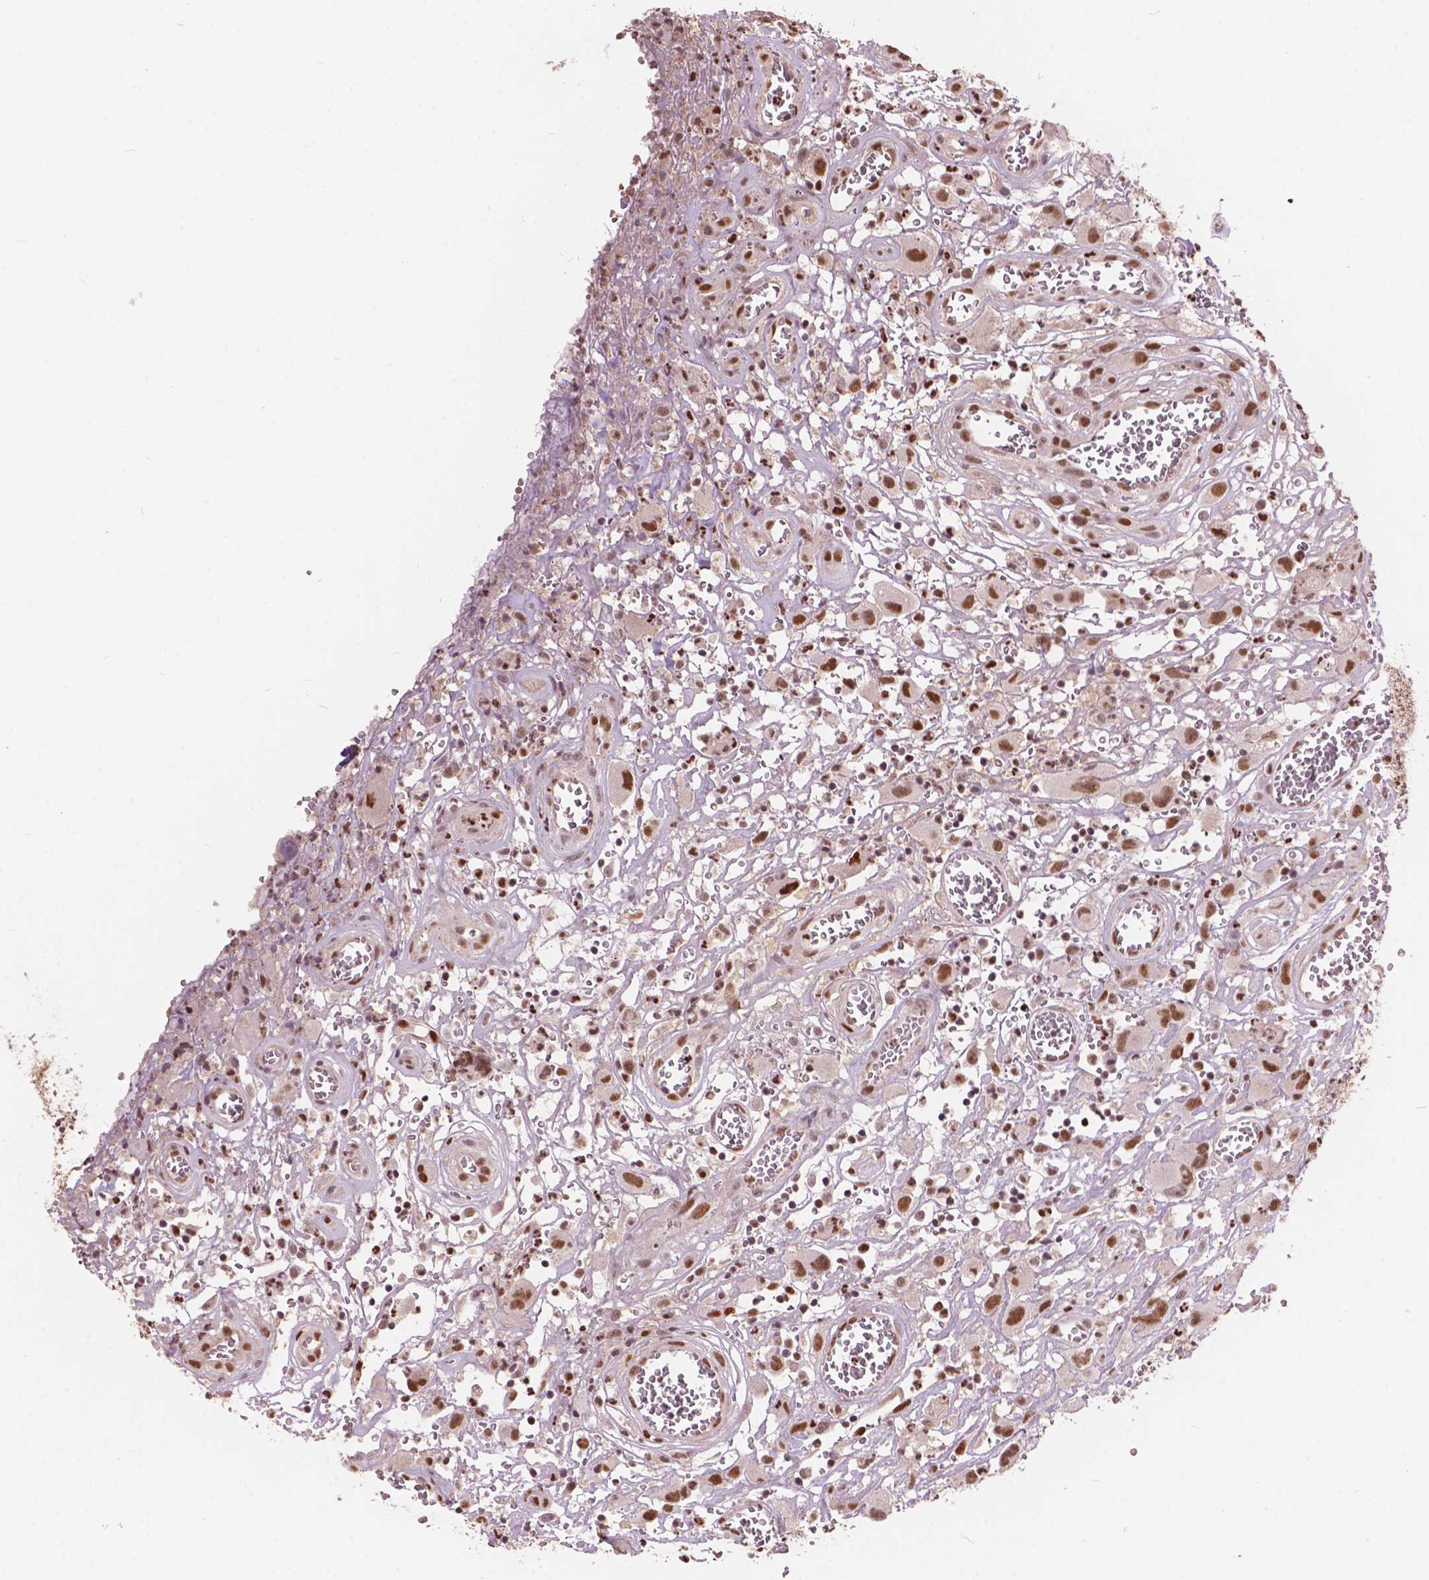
{"staining": {"intensity": "strong", "quantity": ">75%", "location": "nuclear"}, "tissue": "head and neck cancer", "cell_type": "Tumor cells", "image_type": "cancer", "snomed": [{"axis": "morphology", "description": "Squamous cell carcinoma, NOS"}, {"axis": "morphology", "description": "Squamous cell carcinoma, metastatic, NOS"}, {"axis": "topography", "description": "Oral tissue"}, {"axis": "topography", "description": "Head-Neck"}], "caption": "Immunohistochemical staining of head and neck cancer (metastatic squamous cell carcinoma) displays strong nuclear protein staining in approximately >75% of tumor cells.", "gene": "ANP32B", "patient": {"sex": "female", "age": 85}}